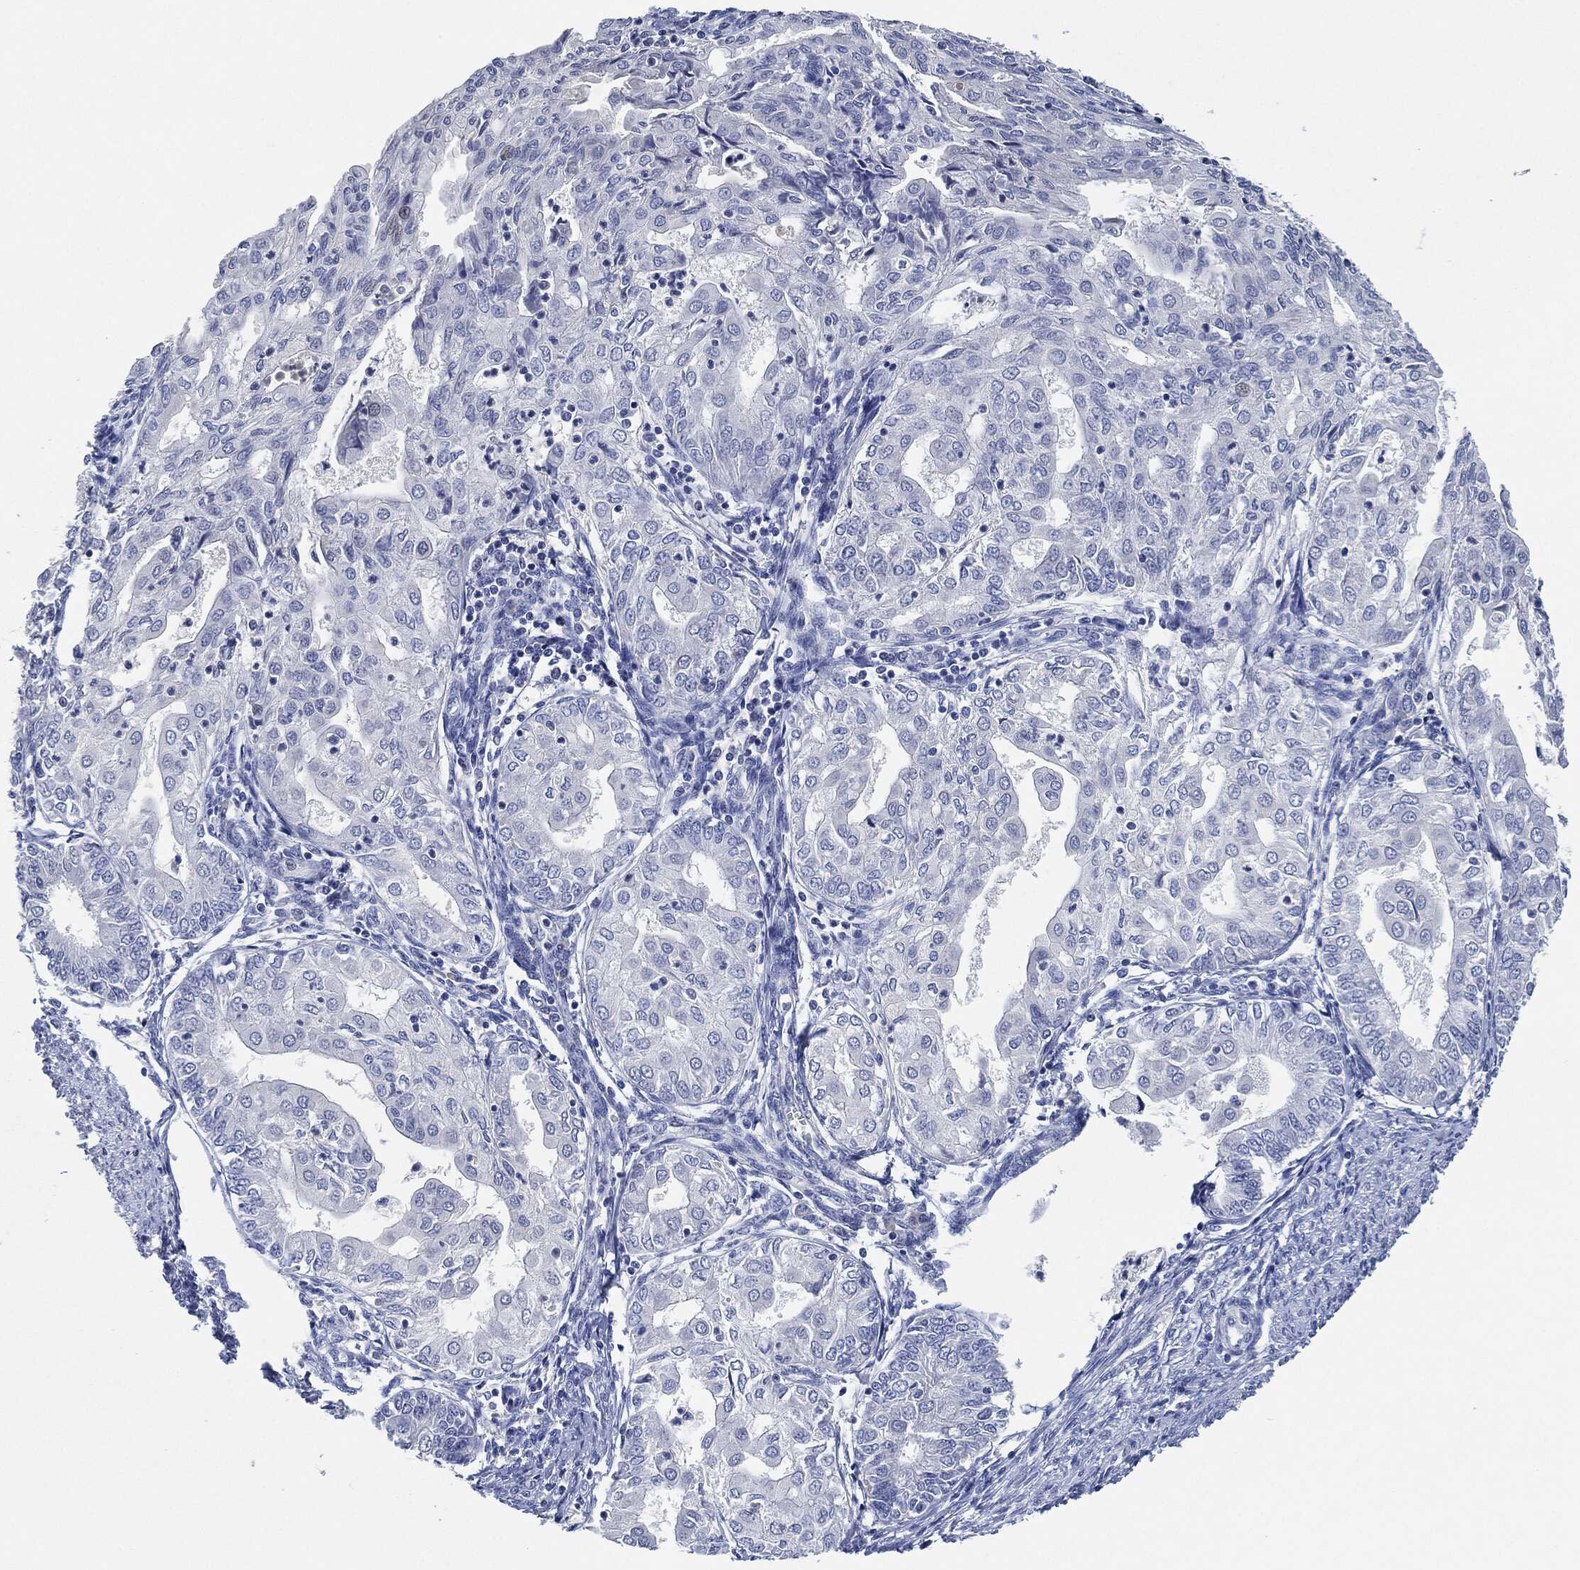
{"staining": {"intensity": "negative", "quantity": "none", "location": "none"}, "tissue": "endometrial cancer", "cell_type": "Tumor cells", "image_type": "cancer", "snomed": [{"axis": "morphology", "description": "Adenocarcinoma, NOS"}, {"axis": "topography", "description": "Endometrium"}], "caption": "The micrograph shows no significant staining in tumor cells of endometrial cancer. (Stains: DAB (3,3'-diaminobenzidine) immunohistochemistry with hematoxylin counter stain, Microscopy: brightfield microscopy at high magnification).", "gene": "NTRK1", "patient": {"sex": "female", "age": 68}}